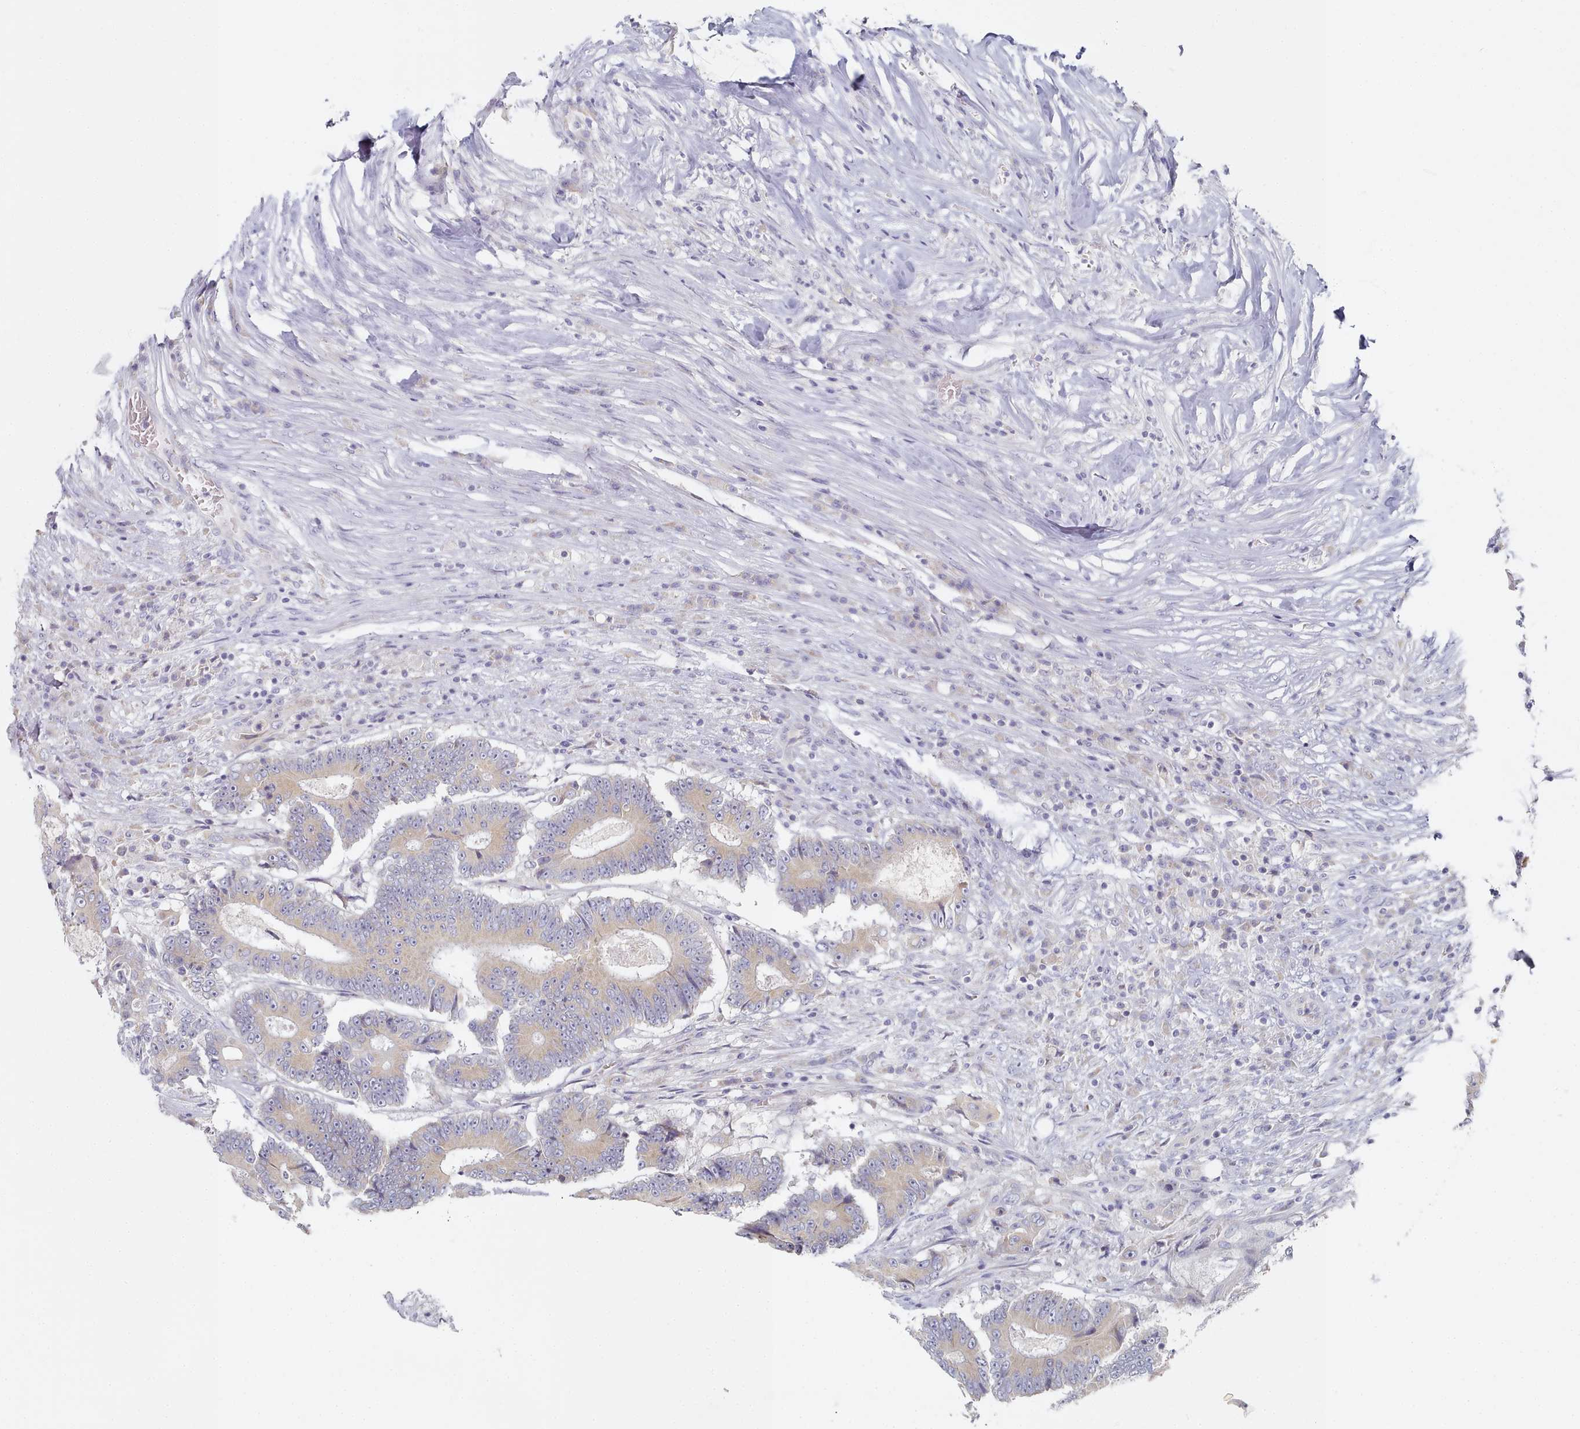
{"staining": {"intensity": "weak", "quantity": "25%-75%", "location": "cytoplasmic/membranous"}, "tissue": "colorectal cancer", "cell_type": "Tumor cells", "image_type": "cancer", "snomed": [{"axis": "morphology", "description": "Adenocarcinoma, NOS"}, {"axis": "topography", "description": "Colon"}], "caption": "Tumor cells exhibit weak cytoplasmic/membranous staining in about 25%-75% of cells in colorectal cancer. The staining was performed using DAB (3,3'-diaminobenzidine) to visualize the protein expression in brown, while the nuclei were stained in blue with hematoxylin (Magnification: 20x).", "gene": "TYW1B", "patient": {"sex": "male", "age": 83}}